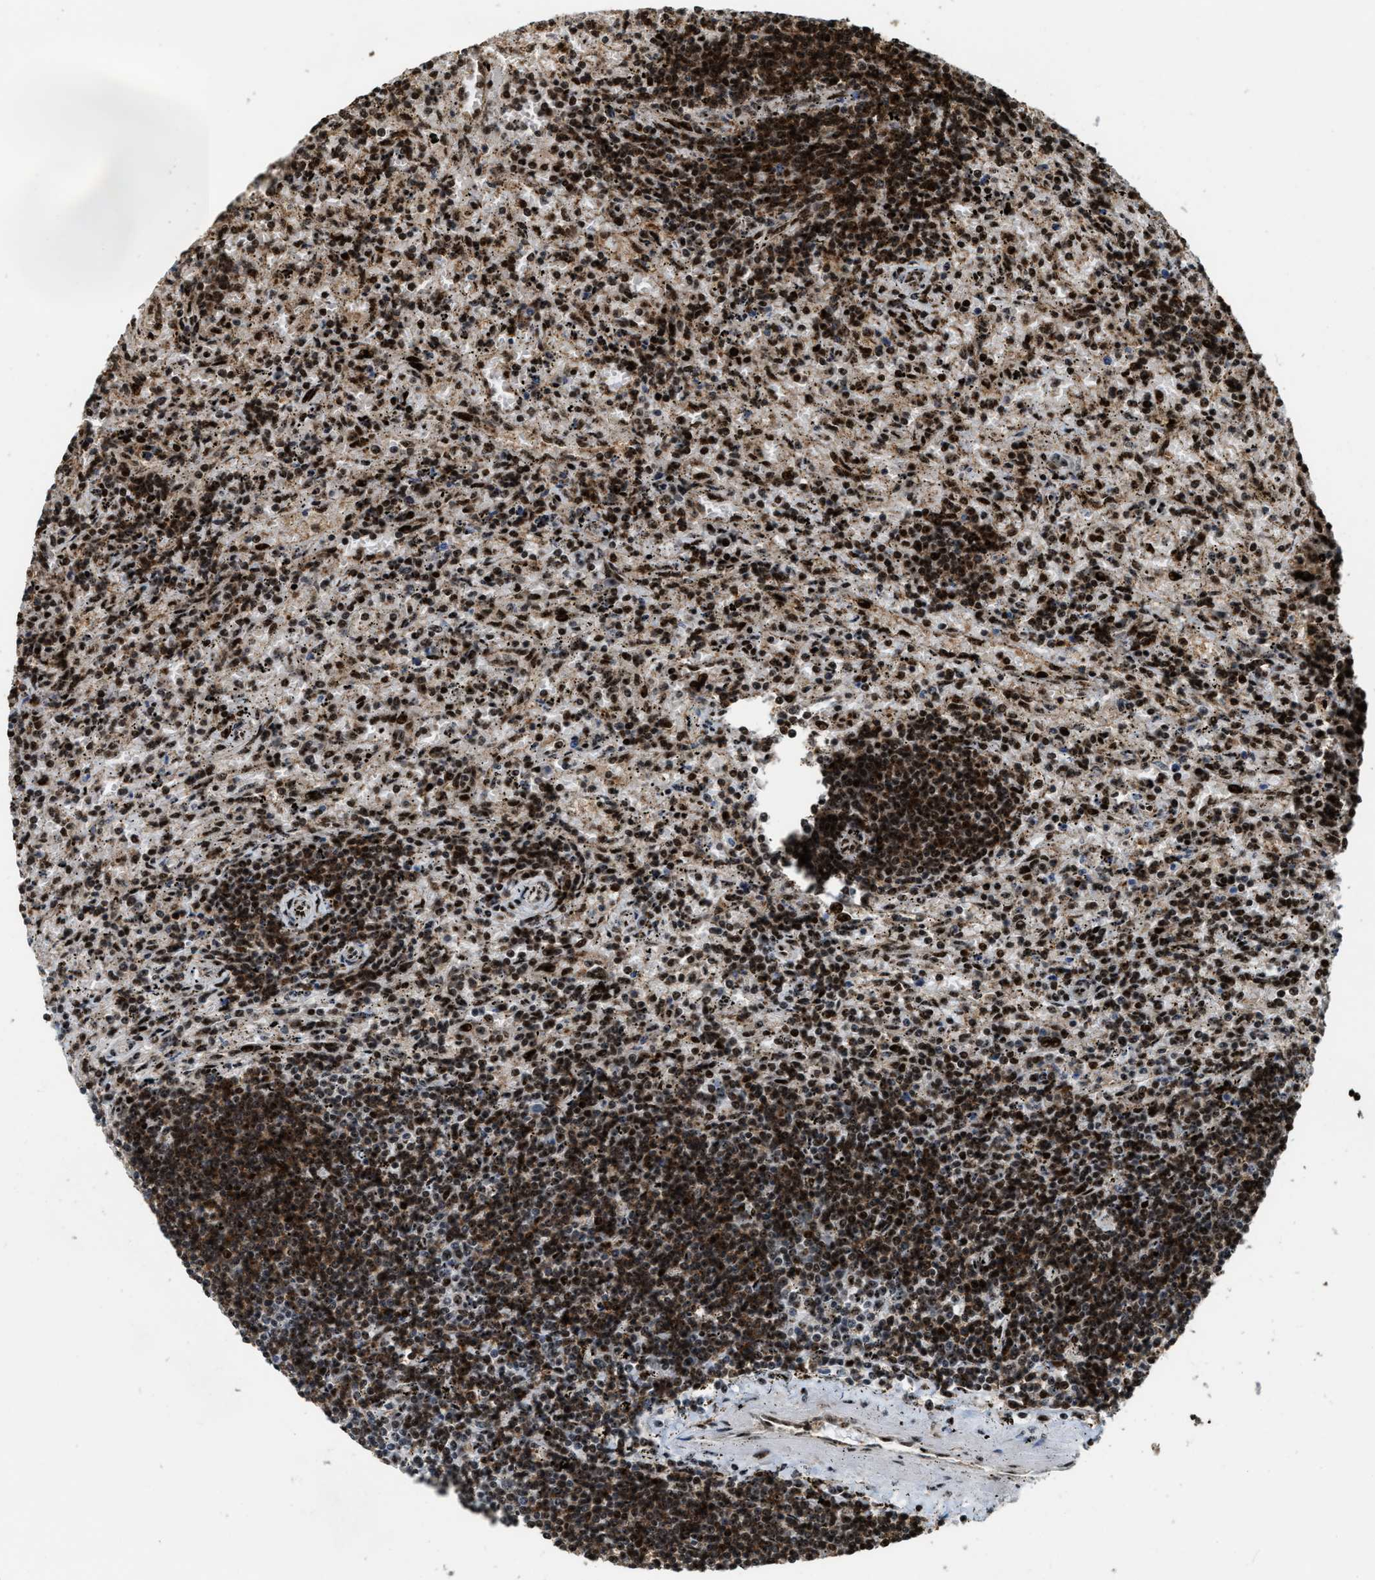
{"staining": {"intensity": "strong", "quantity": ">75%", "location": "nuclear"}, "tissue": "lymphoma", "cell_type": "Tumor cells", "image_type": "cancer", "snomed": [{"axis": "morphology", "description": "Malignant lymphoma, non-Hodgkin's type, Low grade"}, {"axis": "topography", "description": "Spleen"}], "caption": "The micrograph demonstrates staining of malignant lymphoma, non-Hodgkin's type (low-grade), revealing strong nuclear protein positivity (brown color) within tumor cells.", "gene": "ZNF687", "patient": {"sex": "male", "age": 76}}